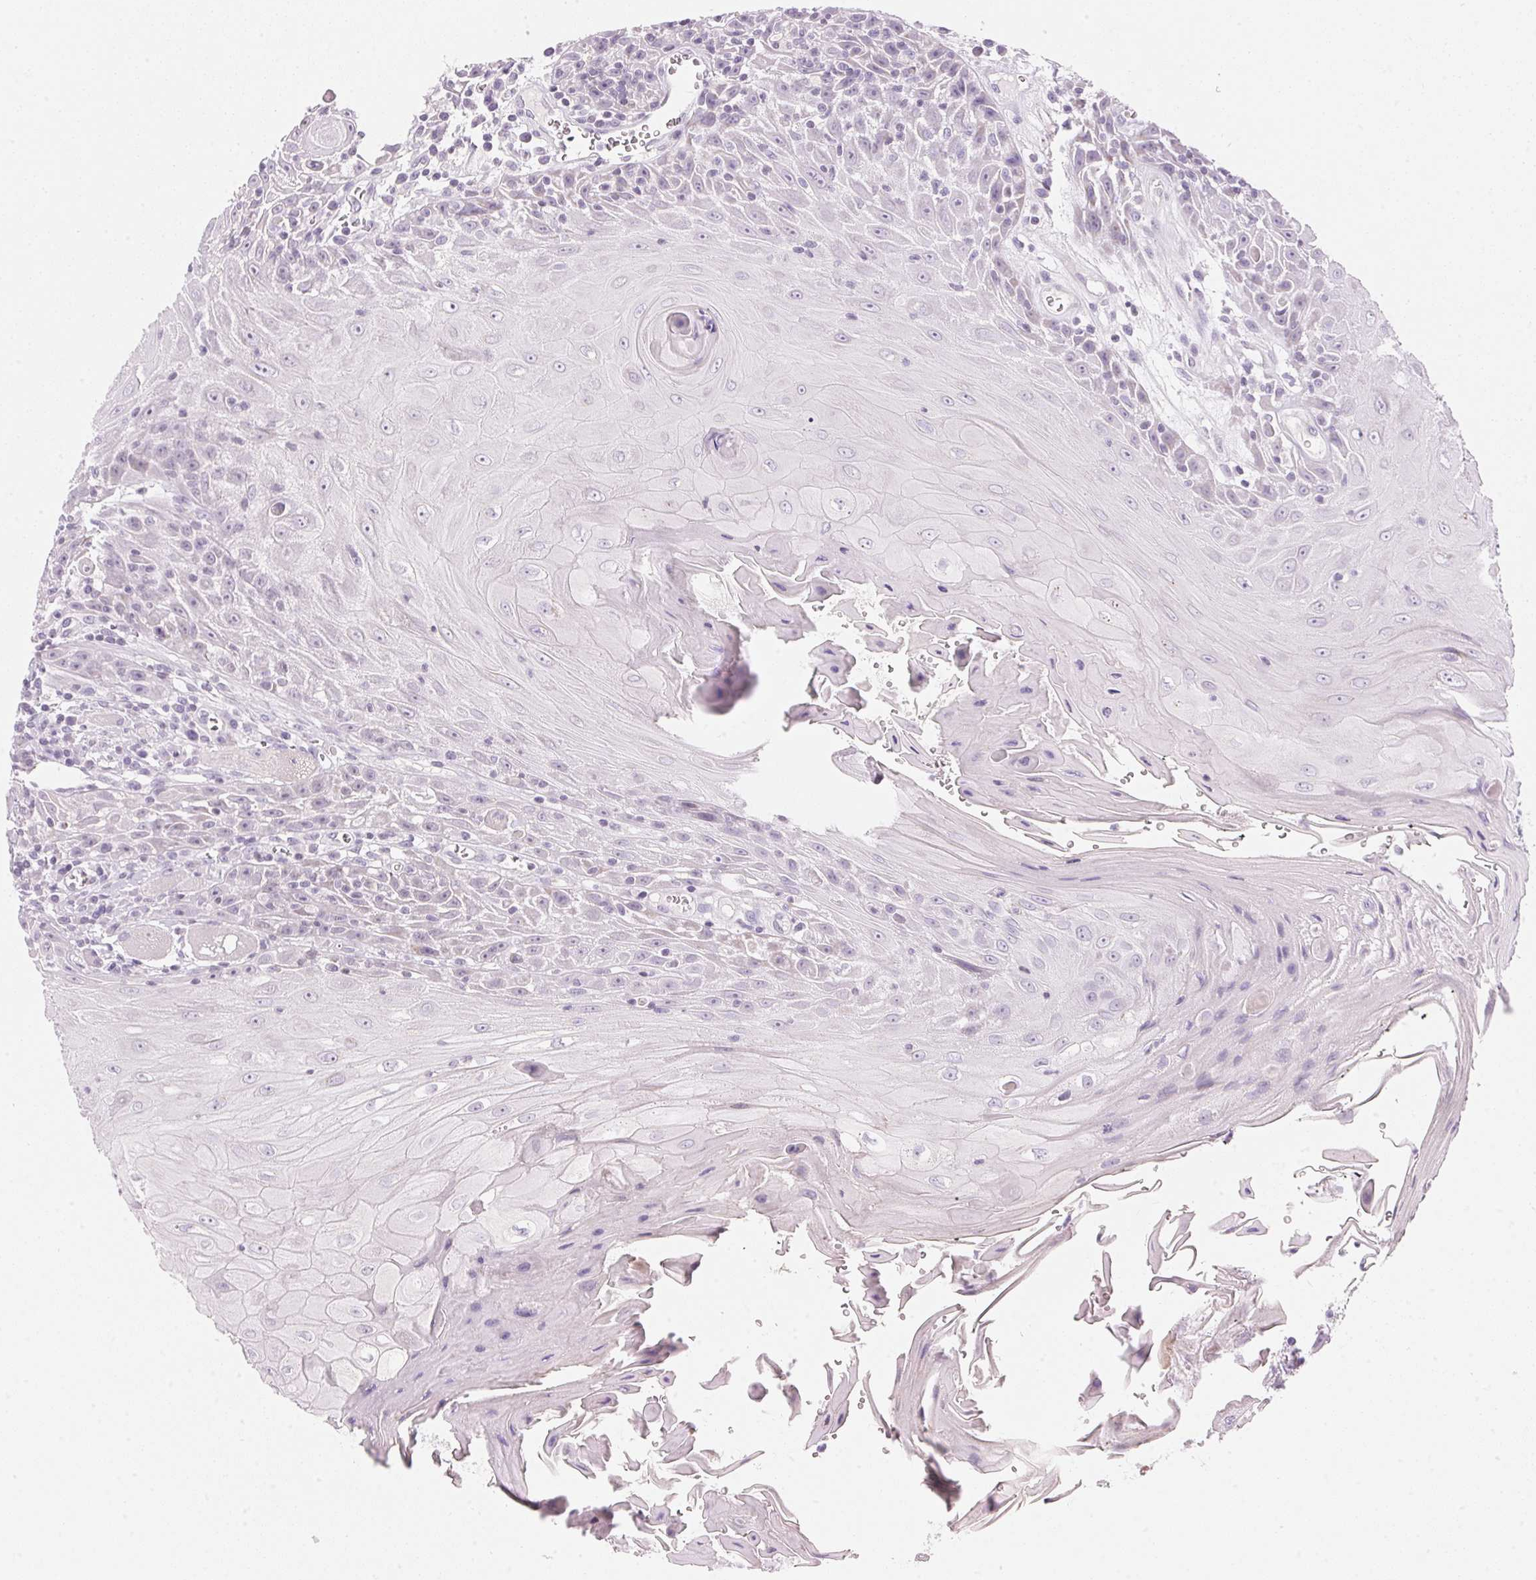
{"staining": {"intensity": "negative", "quantity": "none", "location": "none"}, "tissue": "head and neck cancer", "cell_type": "Tumor cells", "image_type": "cancer", "snomed": [{"axis": "morphology", "description": "Normal tissue, NOS"}, {"axis": "morphology", "description": "Squamous cell carcinoma, NOS"}, {"axis": "topography", "description": "Oral tissue"}, {"axis": "topography", "description": "Head-Neck"}], "caption": "Immunohistochemistry photomicrograph of neoplastic tissue: human head and neck cancer stained with DAB (3,3'-diaminobenzidine) exhibits no significant protein expression in tumor cells.", "gene": "CYP11B1", "patient": {"sex": "male", "age": 52}}